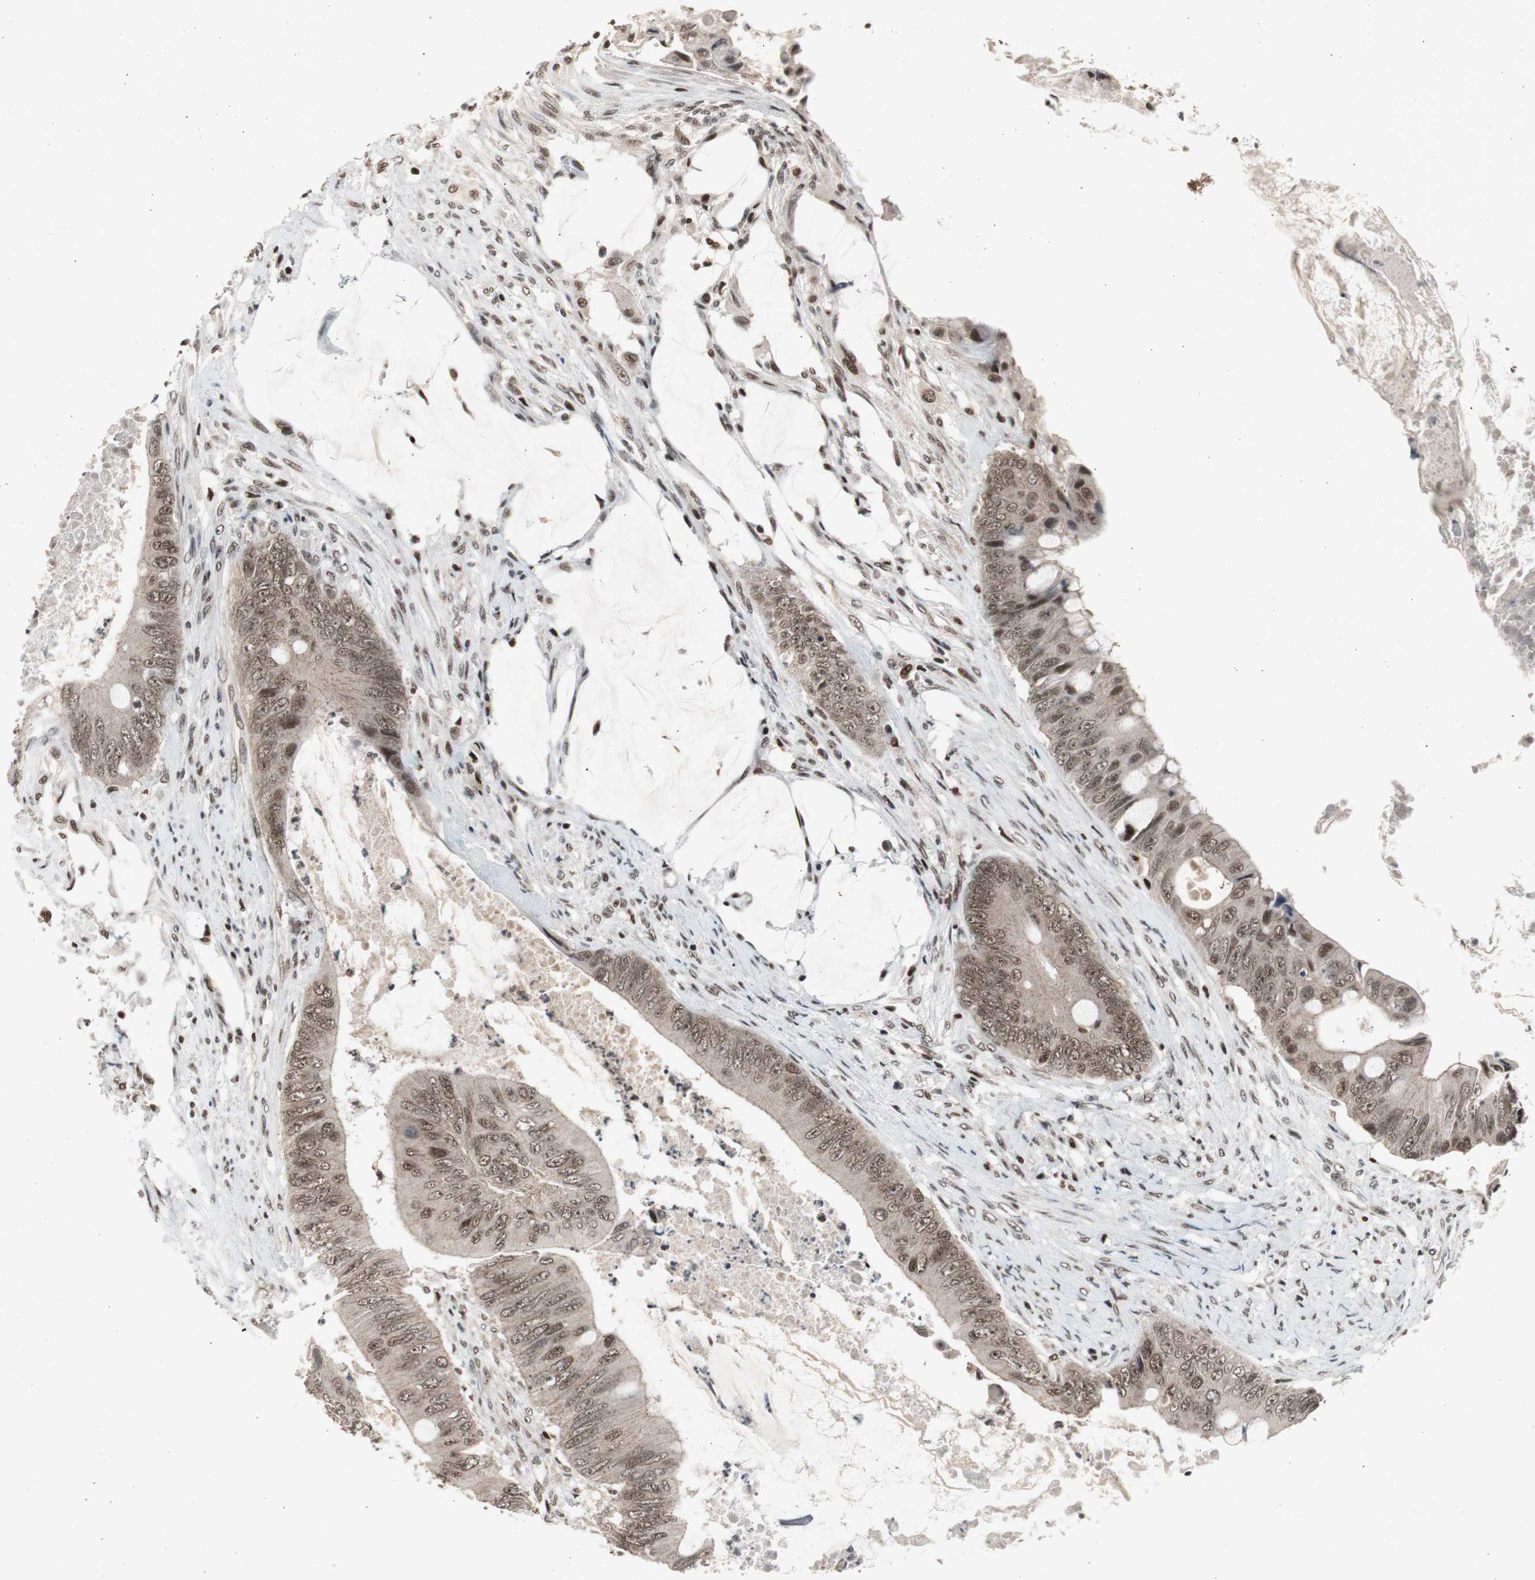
{"staining": {"intensity": "moderate", "quantity": ">75%", "location": "nuclear"}, "tissue": "colorectal cancer", "cell_type": "Tumor cells", "image_type": "cancer", "snomed": [{"axis": "morphology", "description": "Adenocarcinoma, NOS"}, {"axis": "topography", "description": "Rectum"}], "caption": "A brown stain labels moderate nuclear positivity of a protein in human colorectal cancer tumor cells.", "gene": "RPA1", "patient": {"sex": "female", "age": 77}}